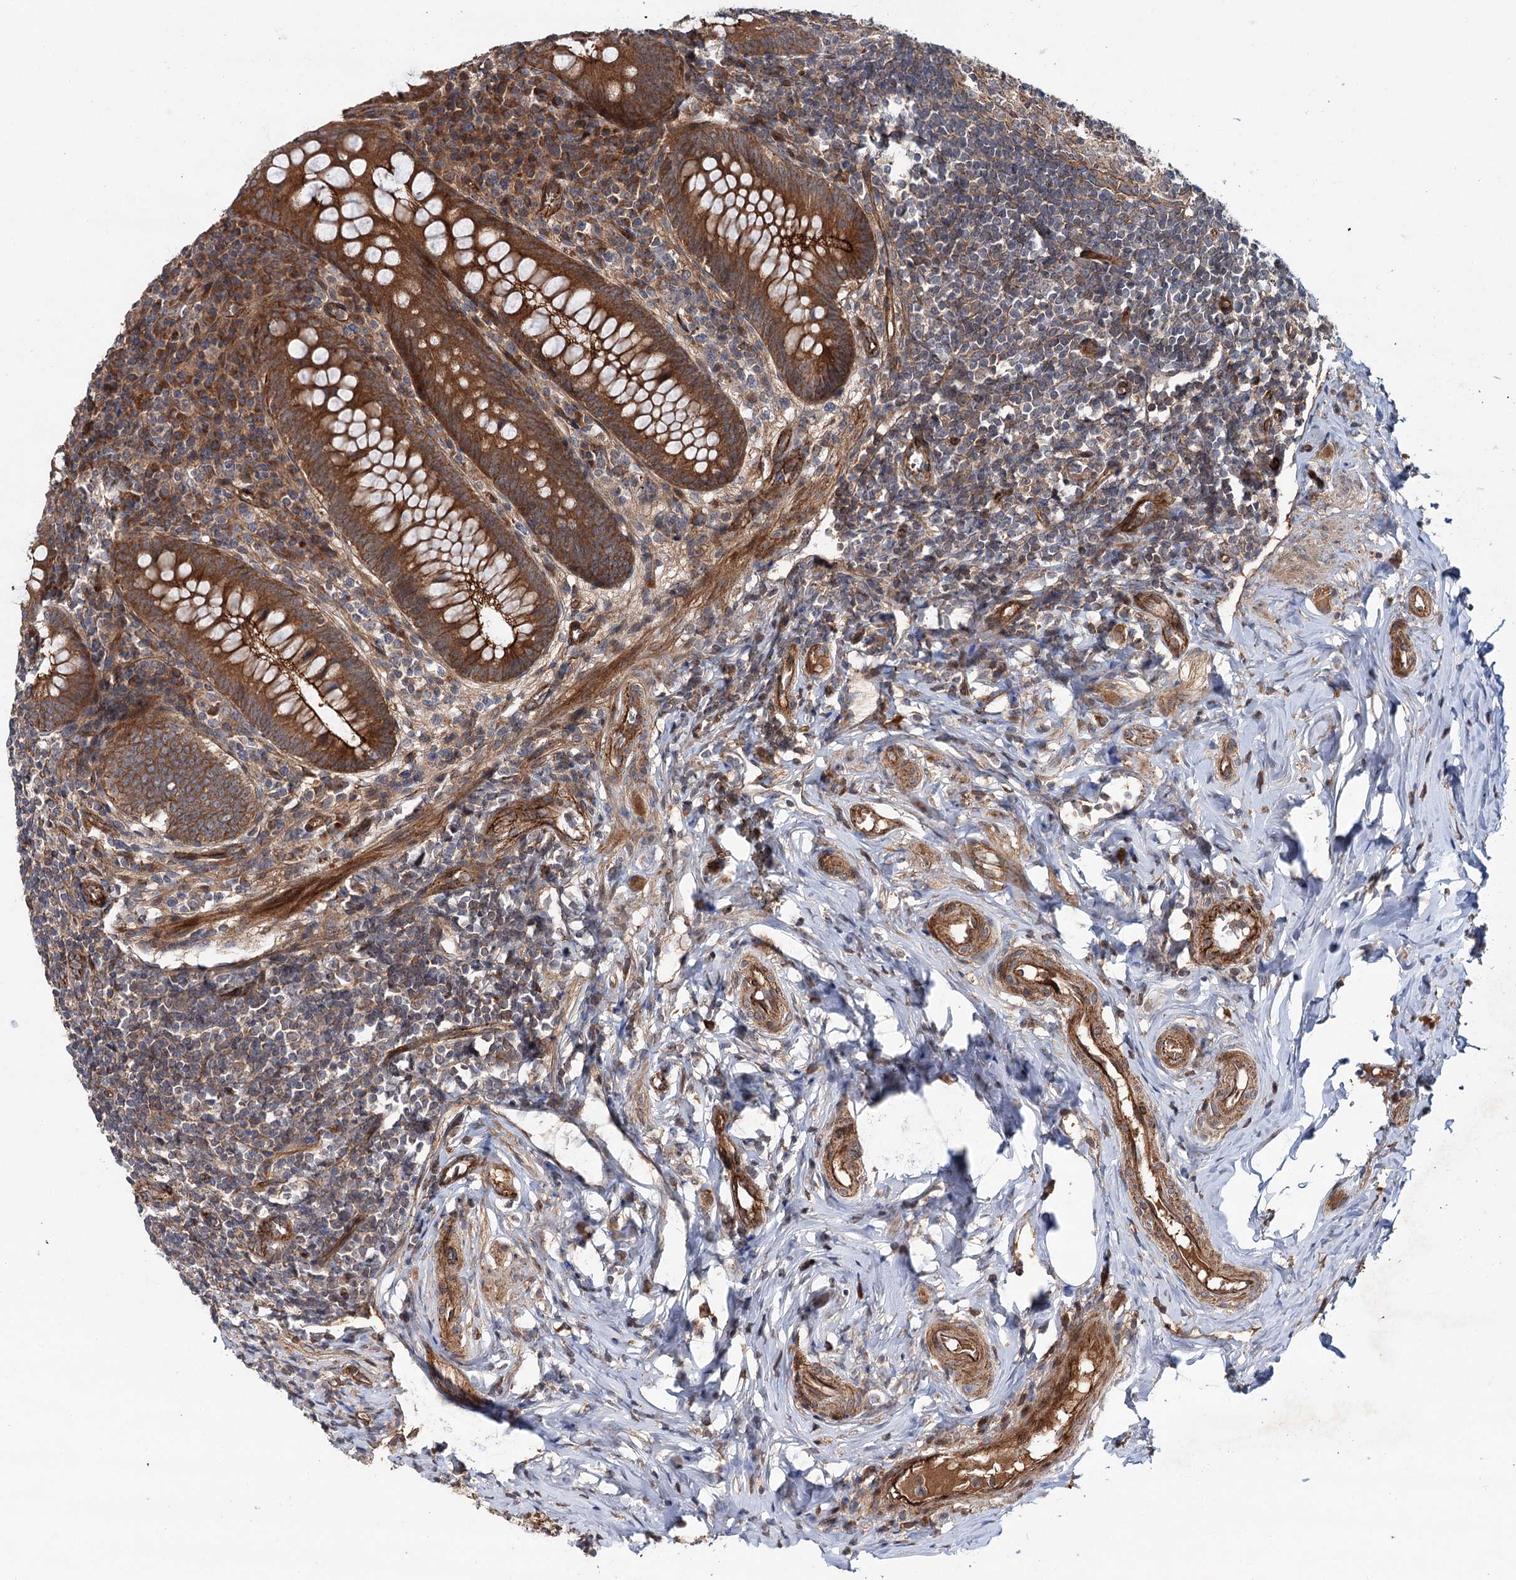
{"staining": {"intensity": "strong", "quantity": ">75%", "location": "cytoplasmic/membranous"}, "tissue": "appendix", "cell_type": "Glandular cells", "image_type": "normal", "snomed": [{"axis": "morphology", "description": "Normal tissue, NOS"}, {"axis": "topography", "description": "Appendix"}], "caption": "Immunohistochemistry (IHC) of benign appendix reveals high levels of strong cytoplasmic/membranous expression in approximately >75% of glandular cells. (Stains: DAB in brown, nuclei in blue, Microscopy: brightfield microscopy at high magnification).", "gene": "ADGRG4", "patient": {"sex": "female", "age": 33}}